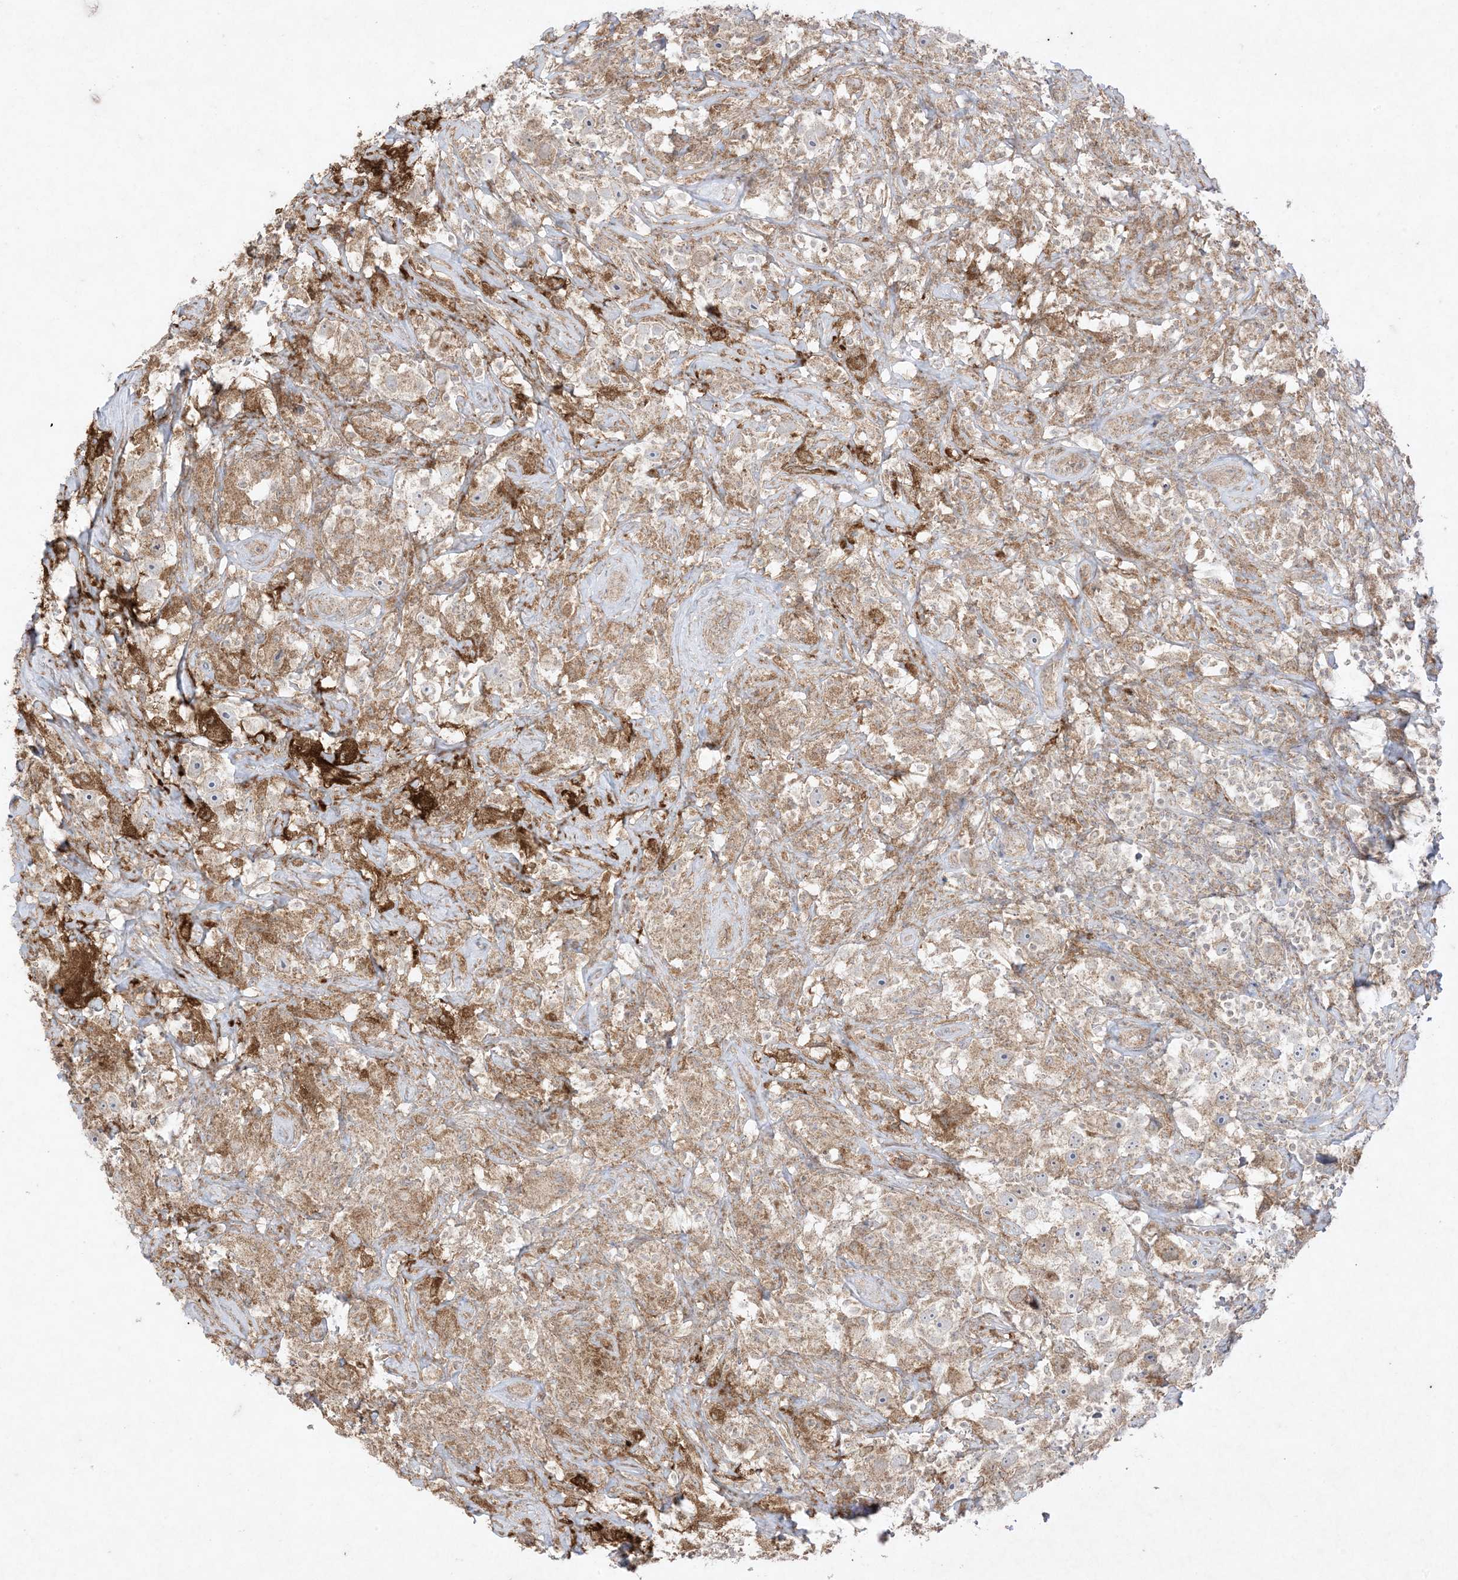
{"staining": {"intensity": "moderate", "quantity": ">75%", "location": "cytoplasmic/membranous"}, "tissue": "testis cancer", "cell_type": "Tumor cells", "image_type": "cancer", "snomed": [{"axis": "morphology", "description": "Seminoma, NOS"}, {"axis": "topography", "description": "Testis"}], "caption": "Protein analysis of testis cancer (seminoma) tissue exhibits moderate cytoplasmic/membranous staining in approximately >75% of tumor cells. (DAB (3,3'-diaminobenzidine) IHC with brightfield microscopy, high magnification).", "gene": "UBE2C", "patient": {"sex": "male", "age": 49}}